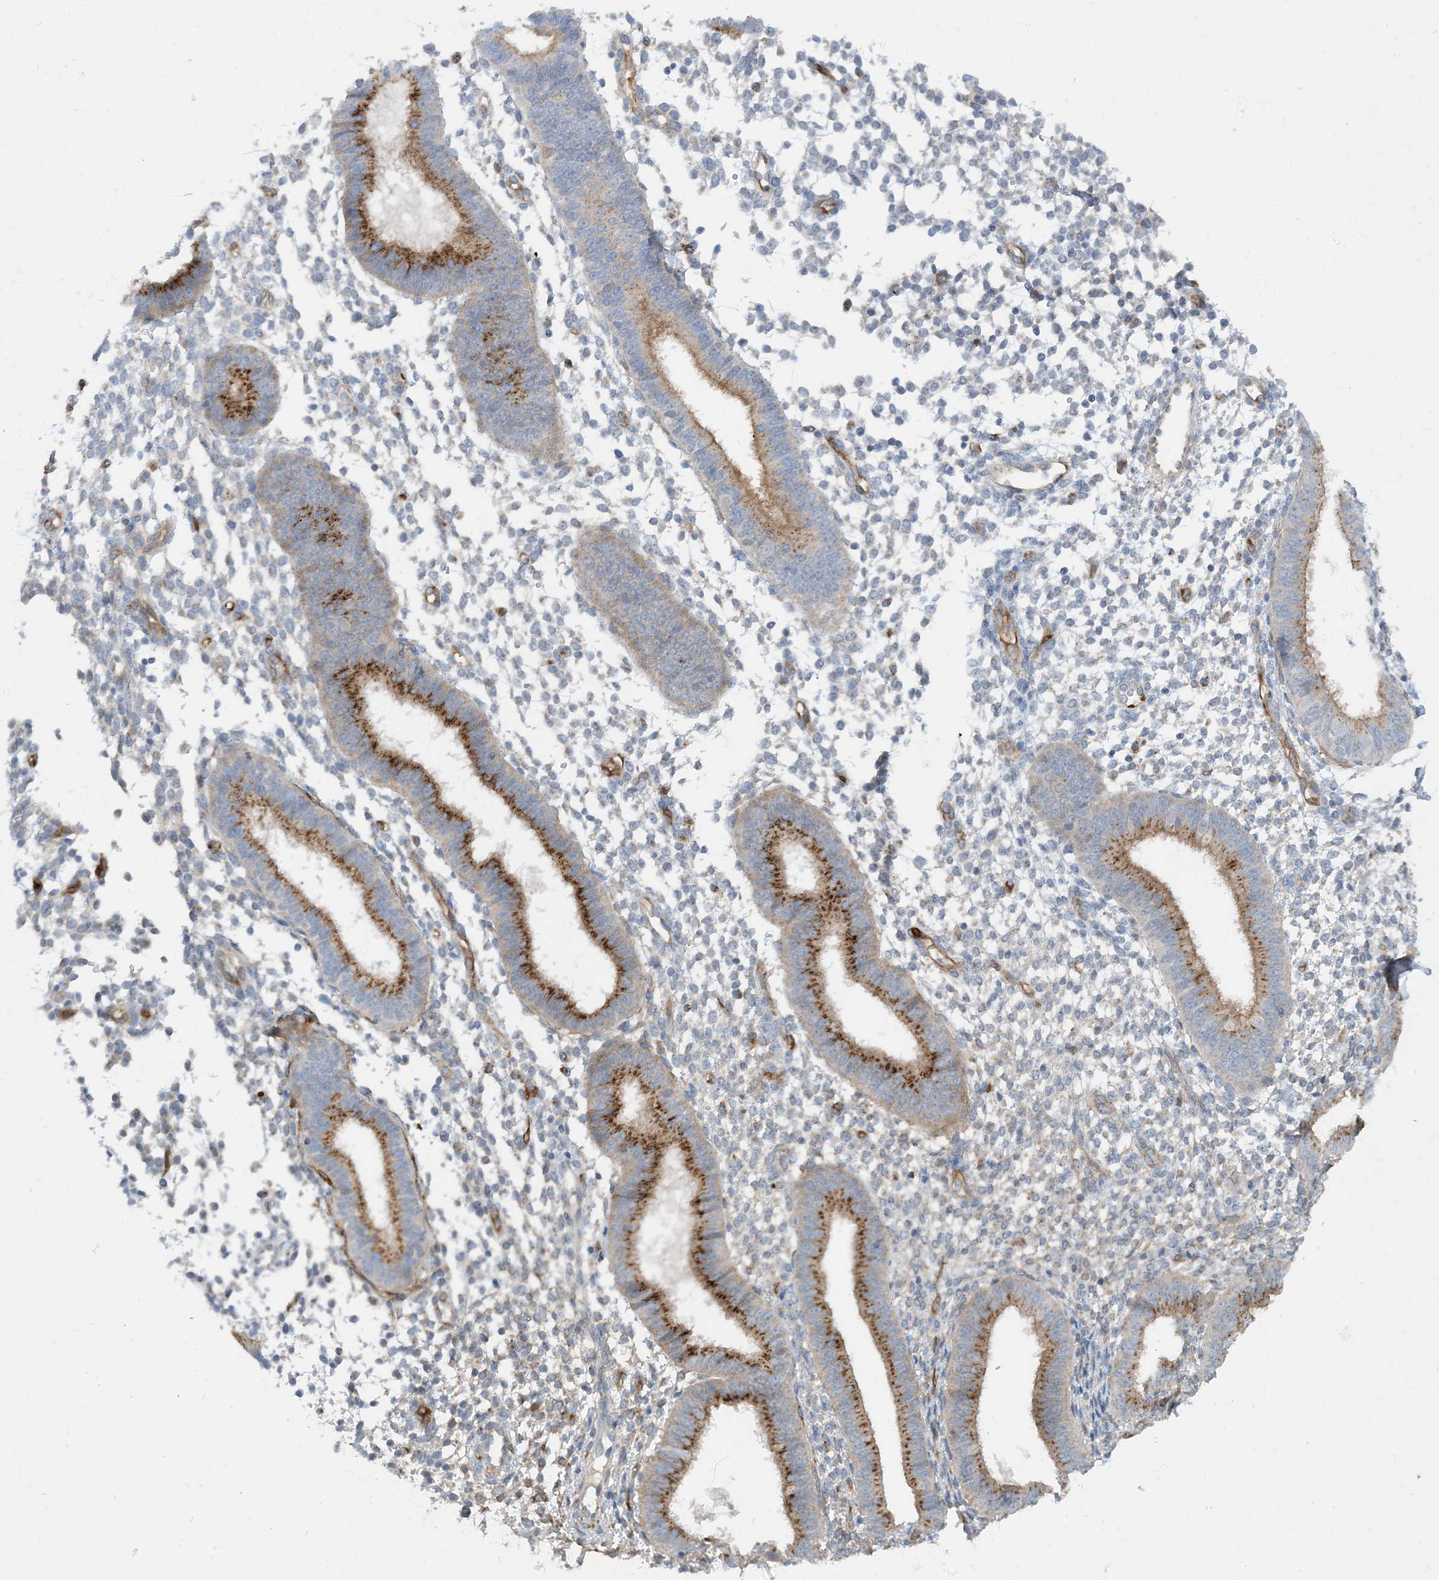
{"staining": {"intensity": "negative", "quantity": "none", "location": "none"}, "tissue": "endometrium", "cell_type": "Cells in endometrial stroma", "image_type": "normal", "snomed": [{"axis": "morphology", "description": "Normal tissue, NOS"}, {"axis": "topography", "description": "Uterus"}, {"axis": "topography", "description": "Endometrium"}], "caption": "DAB (3,3'-diaminobenzidine) immunohistochemical staining of normal human endometrium exhibits no significant expression in cells in endometrial stroma.", "gene": "EIF2A", "patient": {"sex": "female", "age": 48}}